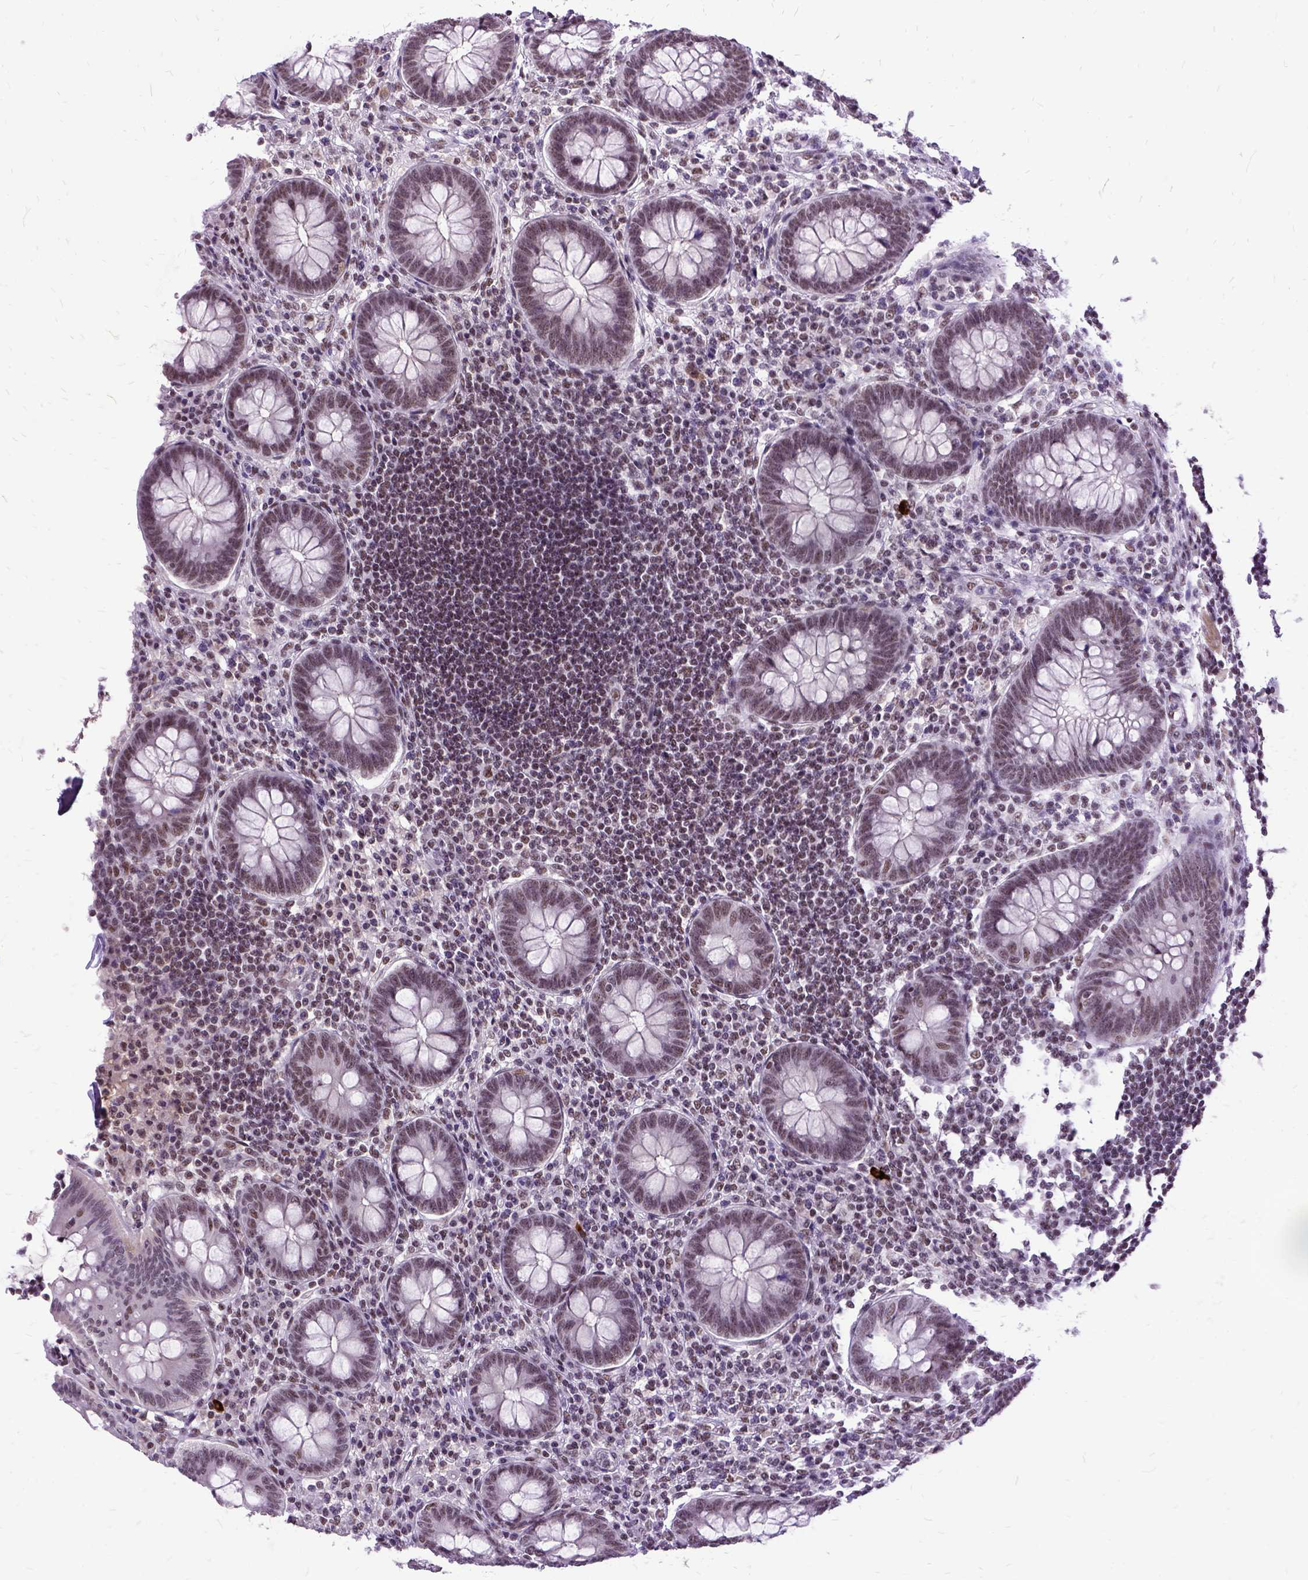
{"staining": {"intensity": "moderate", "quantity": ">75%", "location": "nuclear"}, "tissue": "appendix", "cell_type": "Glandular cells", "image_type": "normal", "snomed": [{"axis": "morphology", "description": "Normal tissue, NOS"}, {"axis": "topography", "description": "Appendix"}], "caption": "Immunohistochemical staining of normal appendix displays medium levels of moderate nuclear positivity in about >75% of glandular cells. (Brightfield microscopy of DAB IHC at high magnification).", "gene": "SETD1A", "patient": {"sex": "female", "age": 57}}